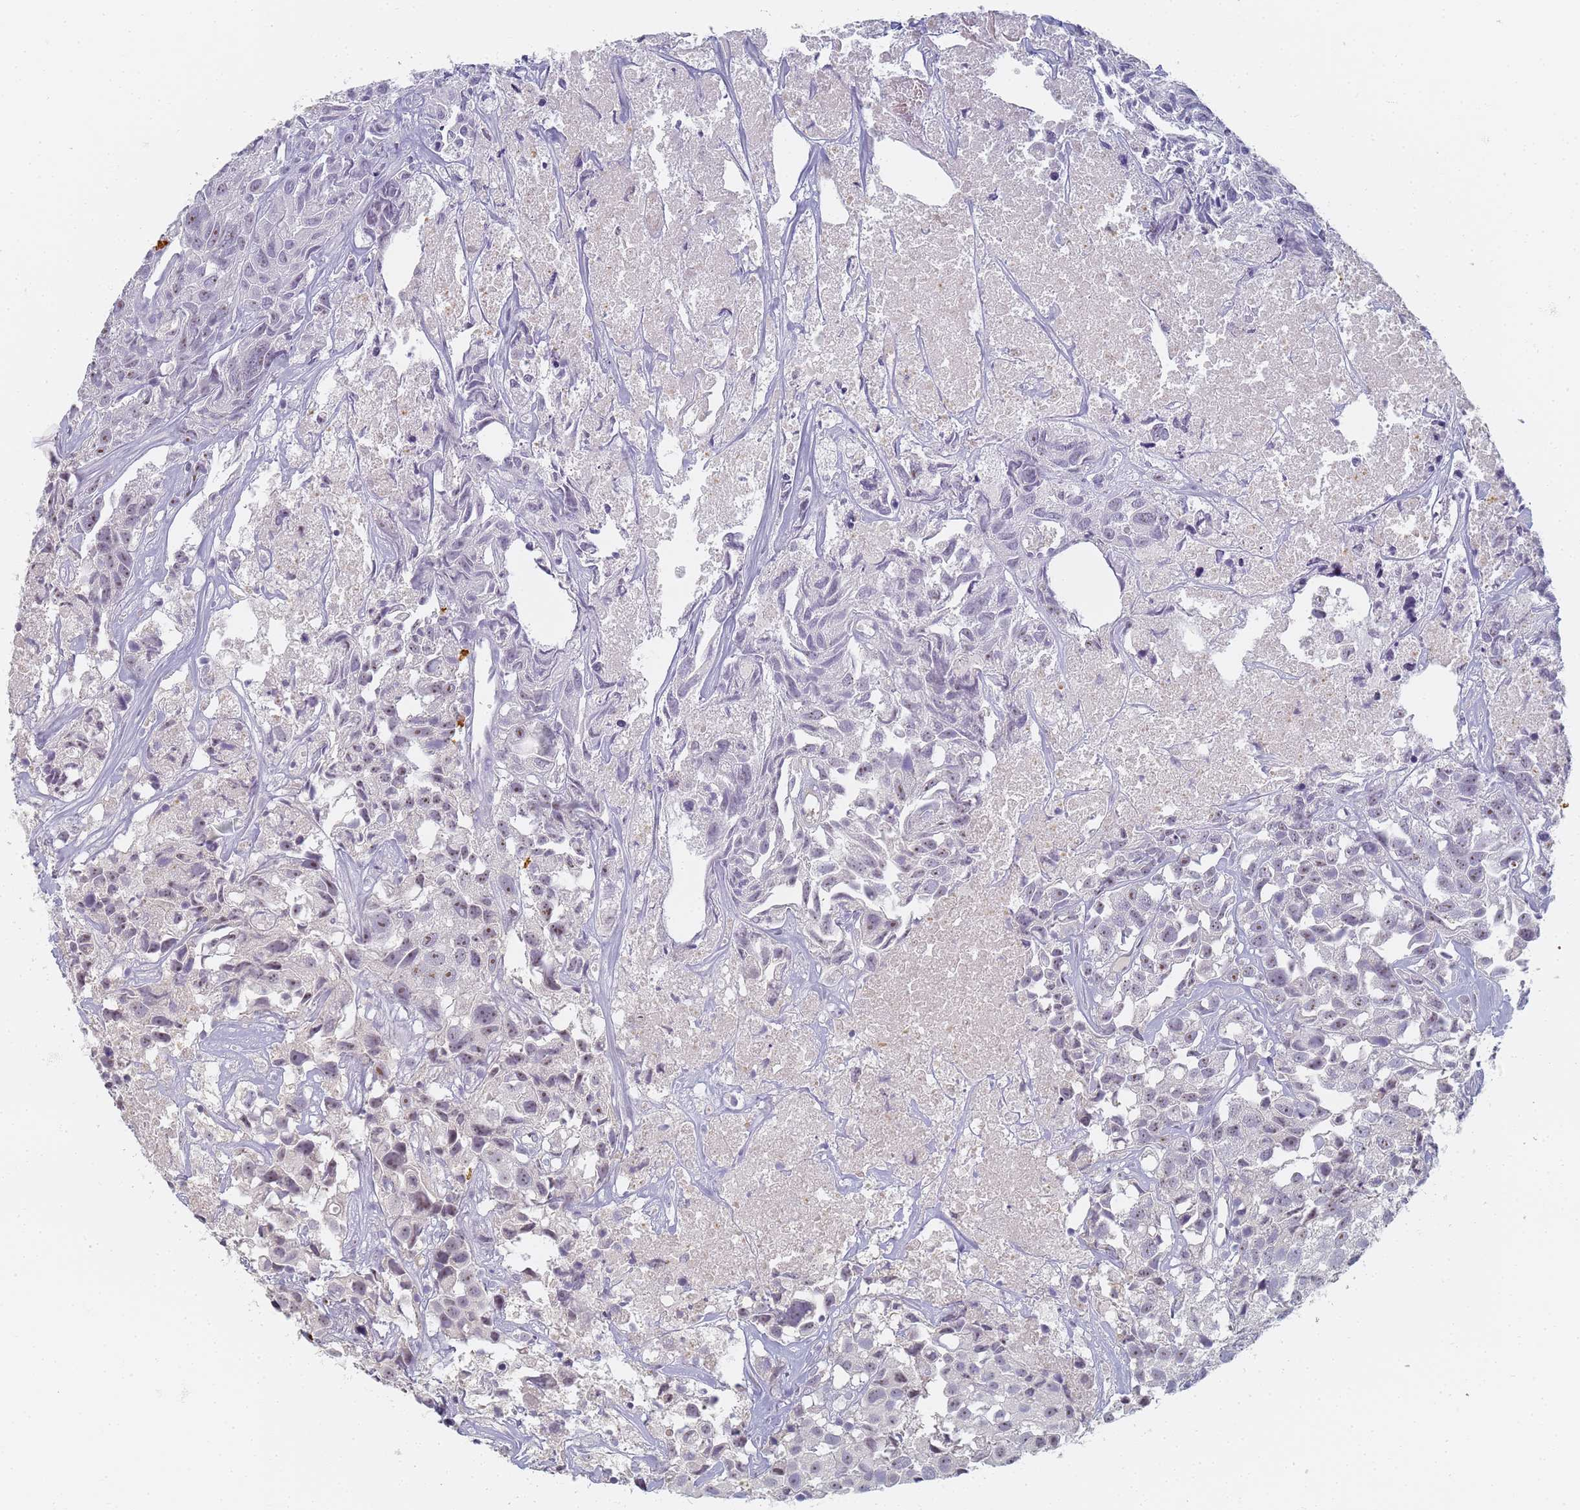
{"staining": {"intensity": "weak", "quantity": "<25%", "location": "nuclear"}, "tissue": "urothelial cancer", "cell_type": "Tumor cells", "image_type": "cancer", "snomed": [{"axis": "morphology", "description": "Urothelial carcinoma, High grade"}, {"axis": "topography", "description": "Urinary bladder"}], "caption": "Tumor cells show no significant expression in urothelial cancer. (DAB (3,3'-diaminobenzidine) immunohistochemistry (IHC), high magnification).", "gene": "SLC38A9", "patient": {"sex": "female", "age": 75}}